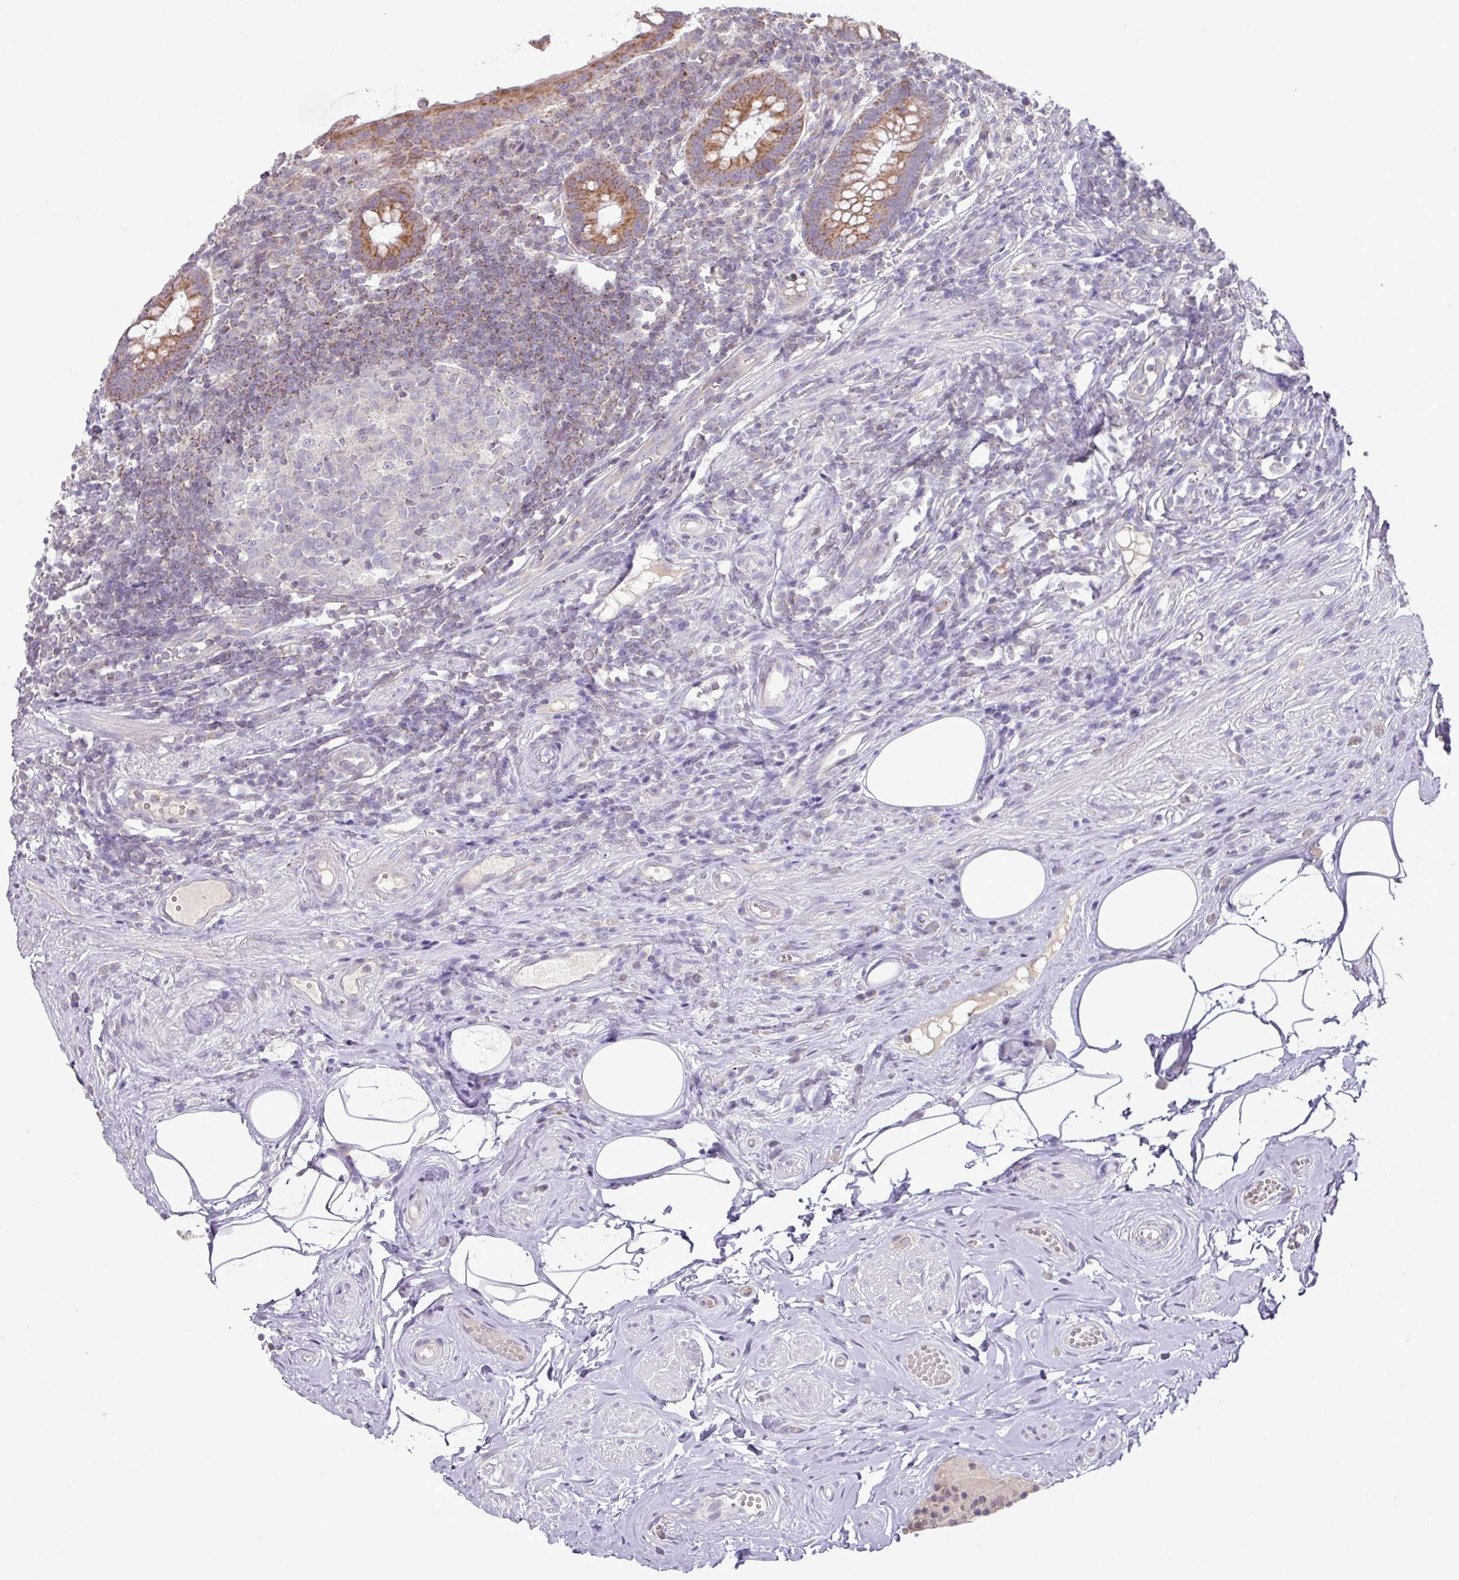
{"staining": {"intensity": "moderate", "quantity": ">75%", "location": "cytoplasmic/membranous"}, "tissue": "appendix", "cell_type": "Glandular cells", "image_type": "normal", "snomed": [{"axis": "morphology", "description": "Normal tissue, NOS"}, {"axis": "topography", "description": "Appendix"}], "caption": "IHC of unremarkable human appendix displays medium levels of moderate cytoplasmic/membranous positivity in about >75% of glandular cells. (DAB IHC with brightfield microscopy, high magnification).", "gene": "TRAPPC1", "patient": {"sex": "female", "age": 56}}